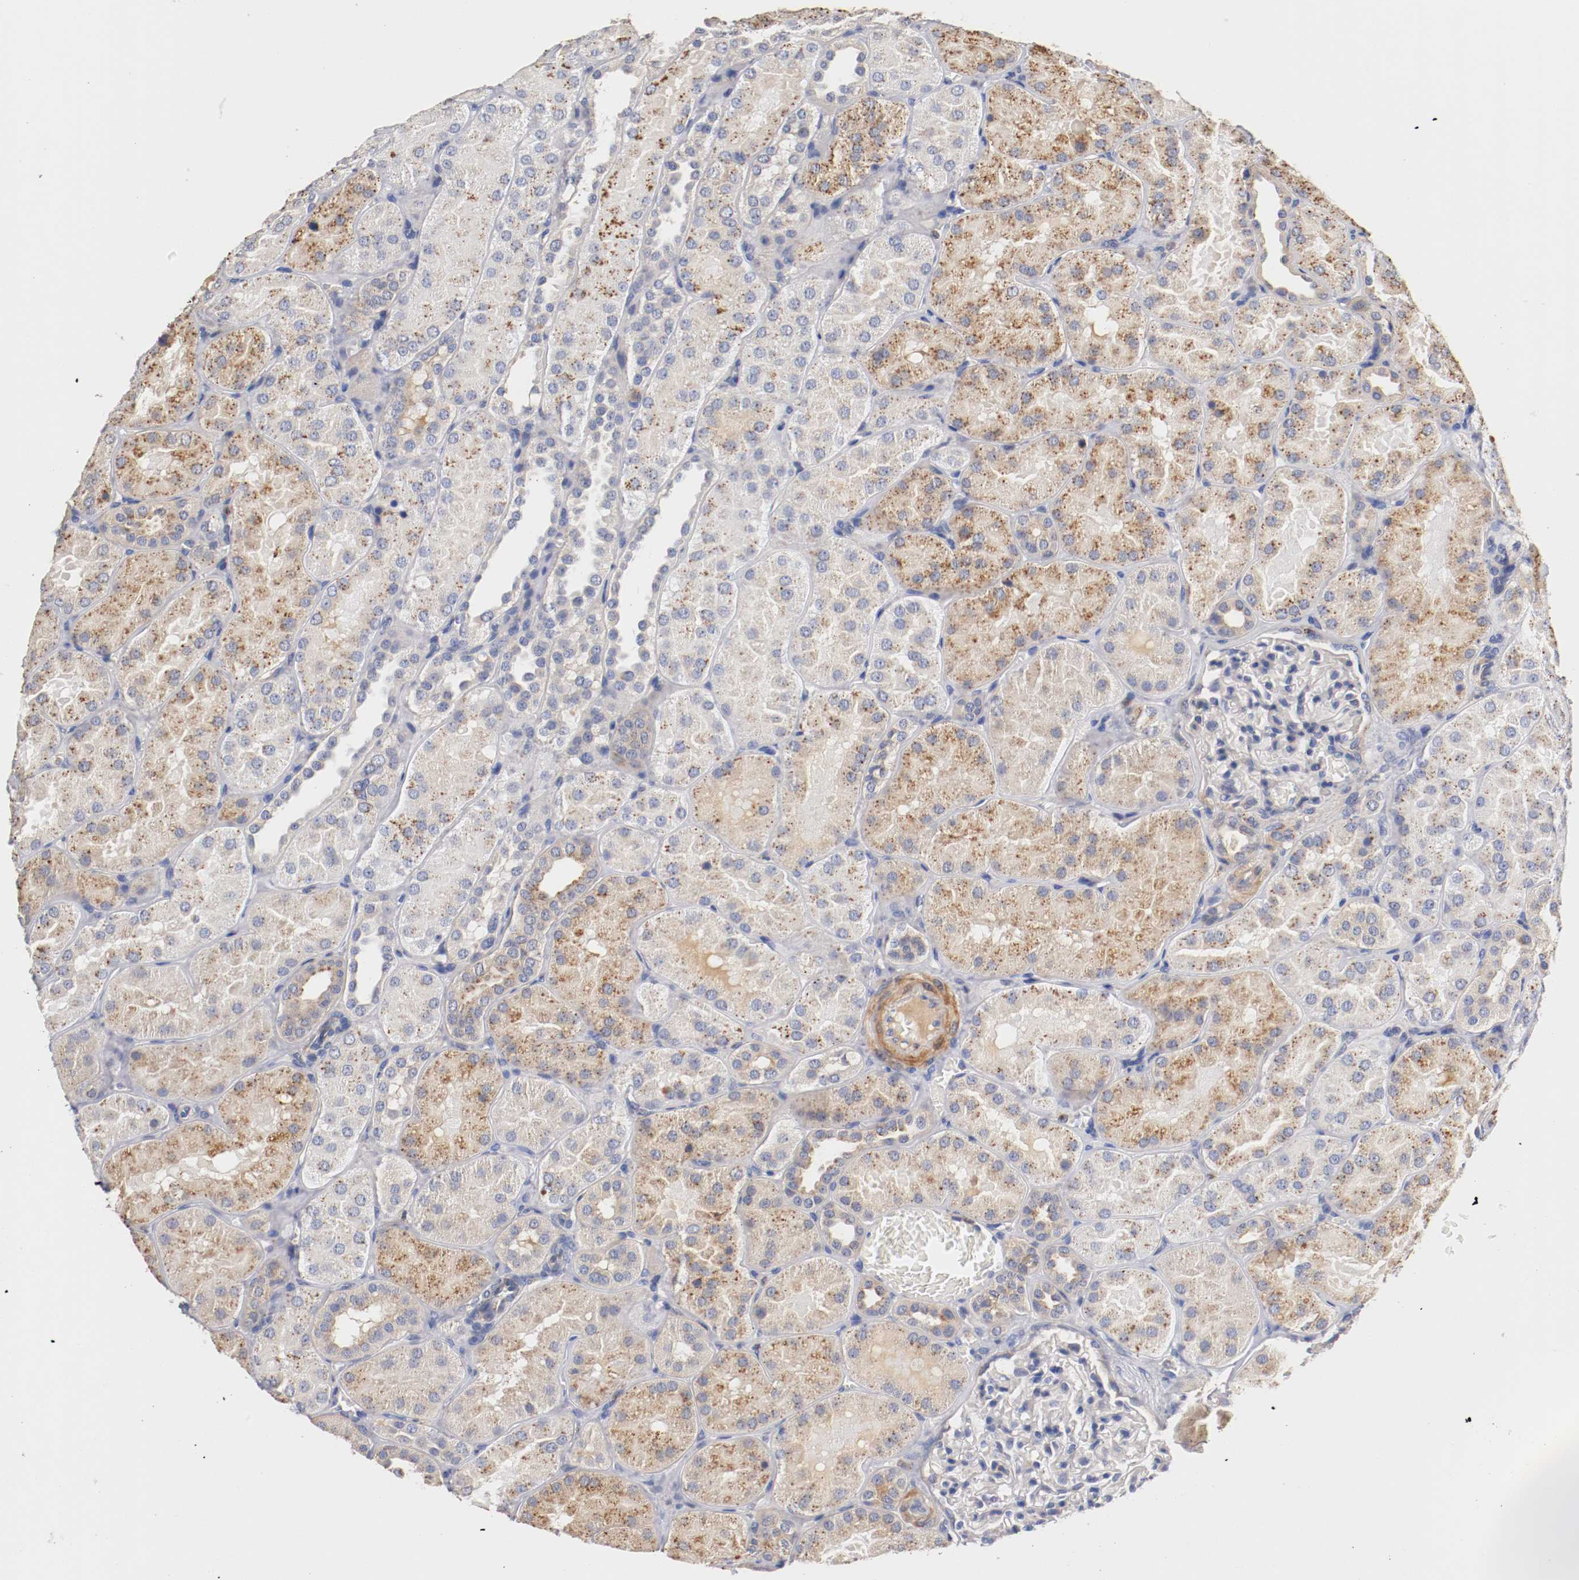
{"staining": {"intensity": "negative", "quantity": "none", "location": "none"}, "tissue": "kidney", "cell_type": "Cells in glomeruli", "image_type": "normal", "snomed": [{"axis": "morphology", "description": "Normal tissue, NOS"}, {"axis": "topography", "description": "Kidney"}], "caption": "Benign kidney was stained to show a protein in brown. There is no significant positivity in cells in glomeruli. (DAB IHC visualized using brightfield microscopy, high magnification).", "gene": "SEMA5A", "patient": {"sex": "male", "age": 28}}